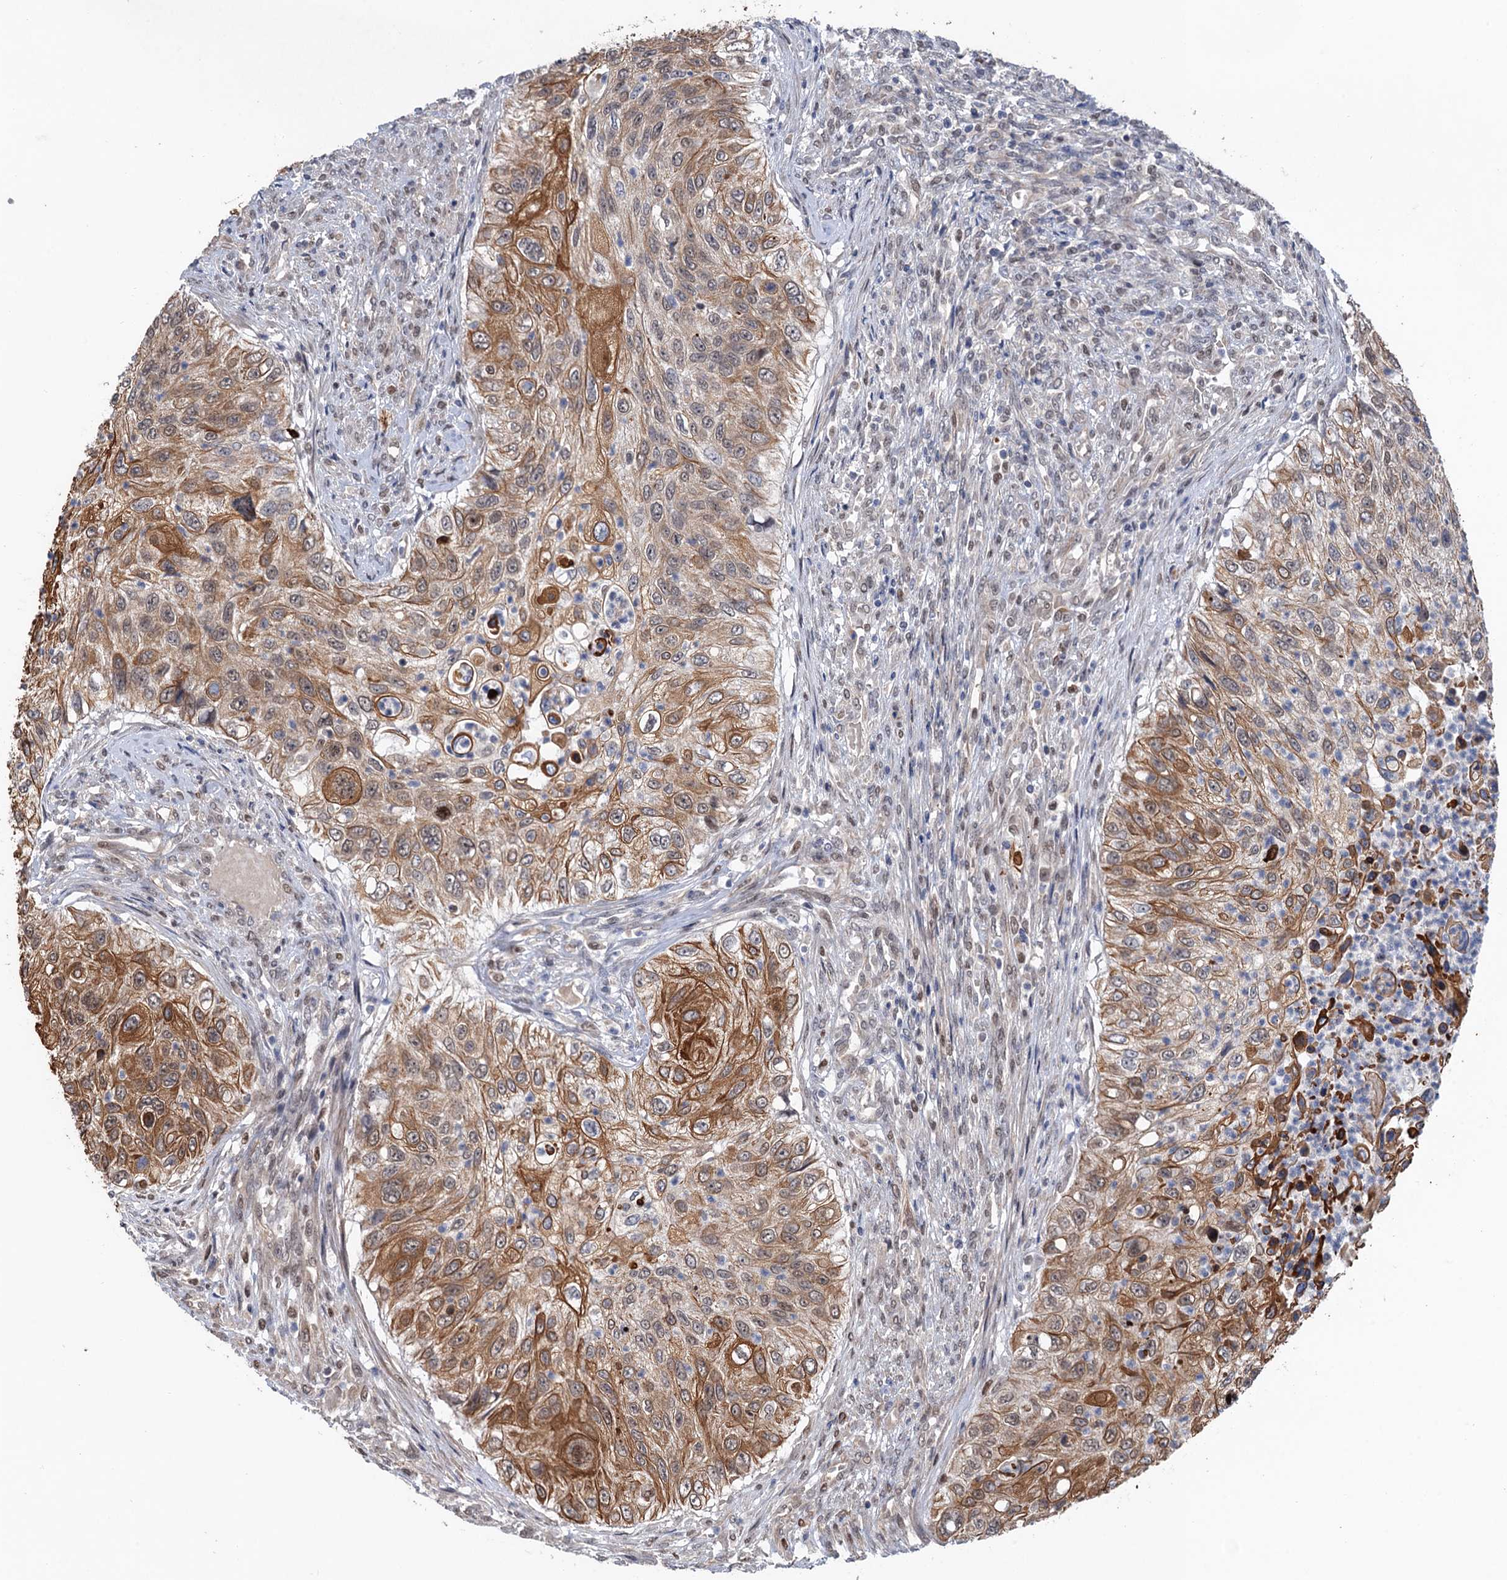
{"staining": {"intensity": "moderate", "quantity": ">75%", "location": "cytoplasmic/membranous"}, "tissue": "urothelial cancer", "cell_type": "Tumor cells", "image_type": "cancer", "snomed": [{"axis": "morphology", "description": "Urothelial carcinoma, High grade"}, {"axis": "topography", "description": "Urinary bladder"}], "caption": "Immunohistochemistry (DAB (3,3'-diaminobenzidine)) staining of high-grade urothelial carcinoma exhibits moderate cytoplasmic/membranous protein positivity in approximately >75% of tumor cells.", "gene": "TTC31", "patient": {"sex": "female", "age": 60}}